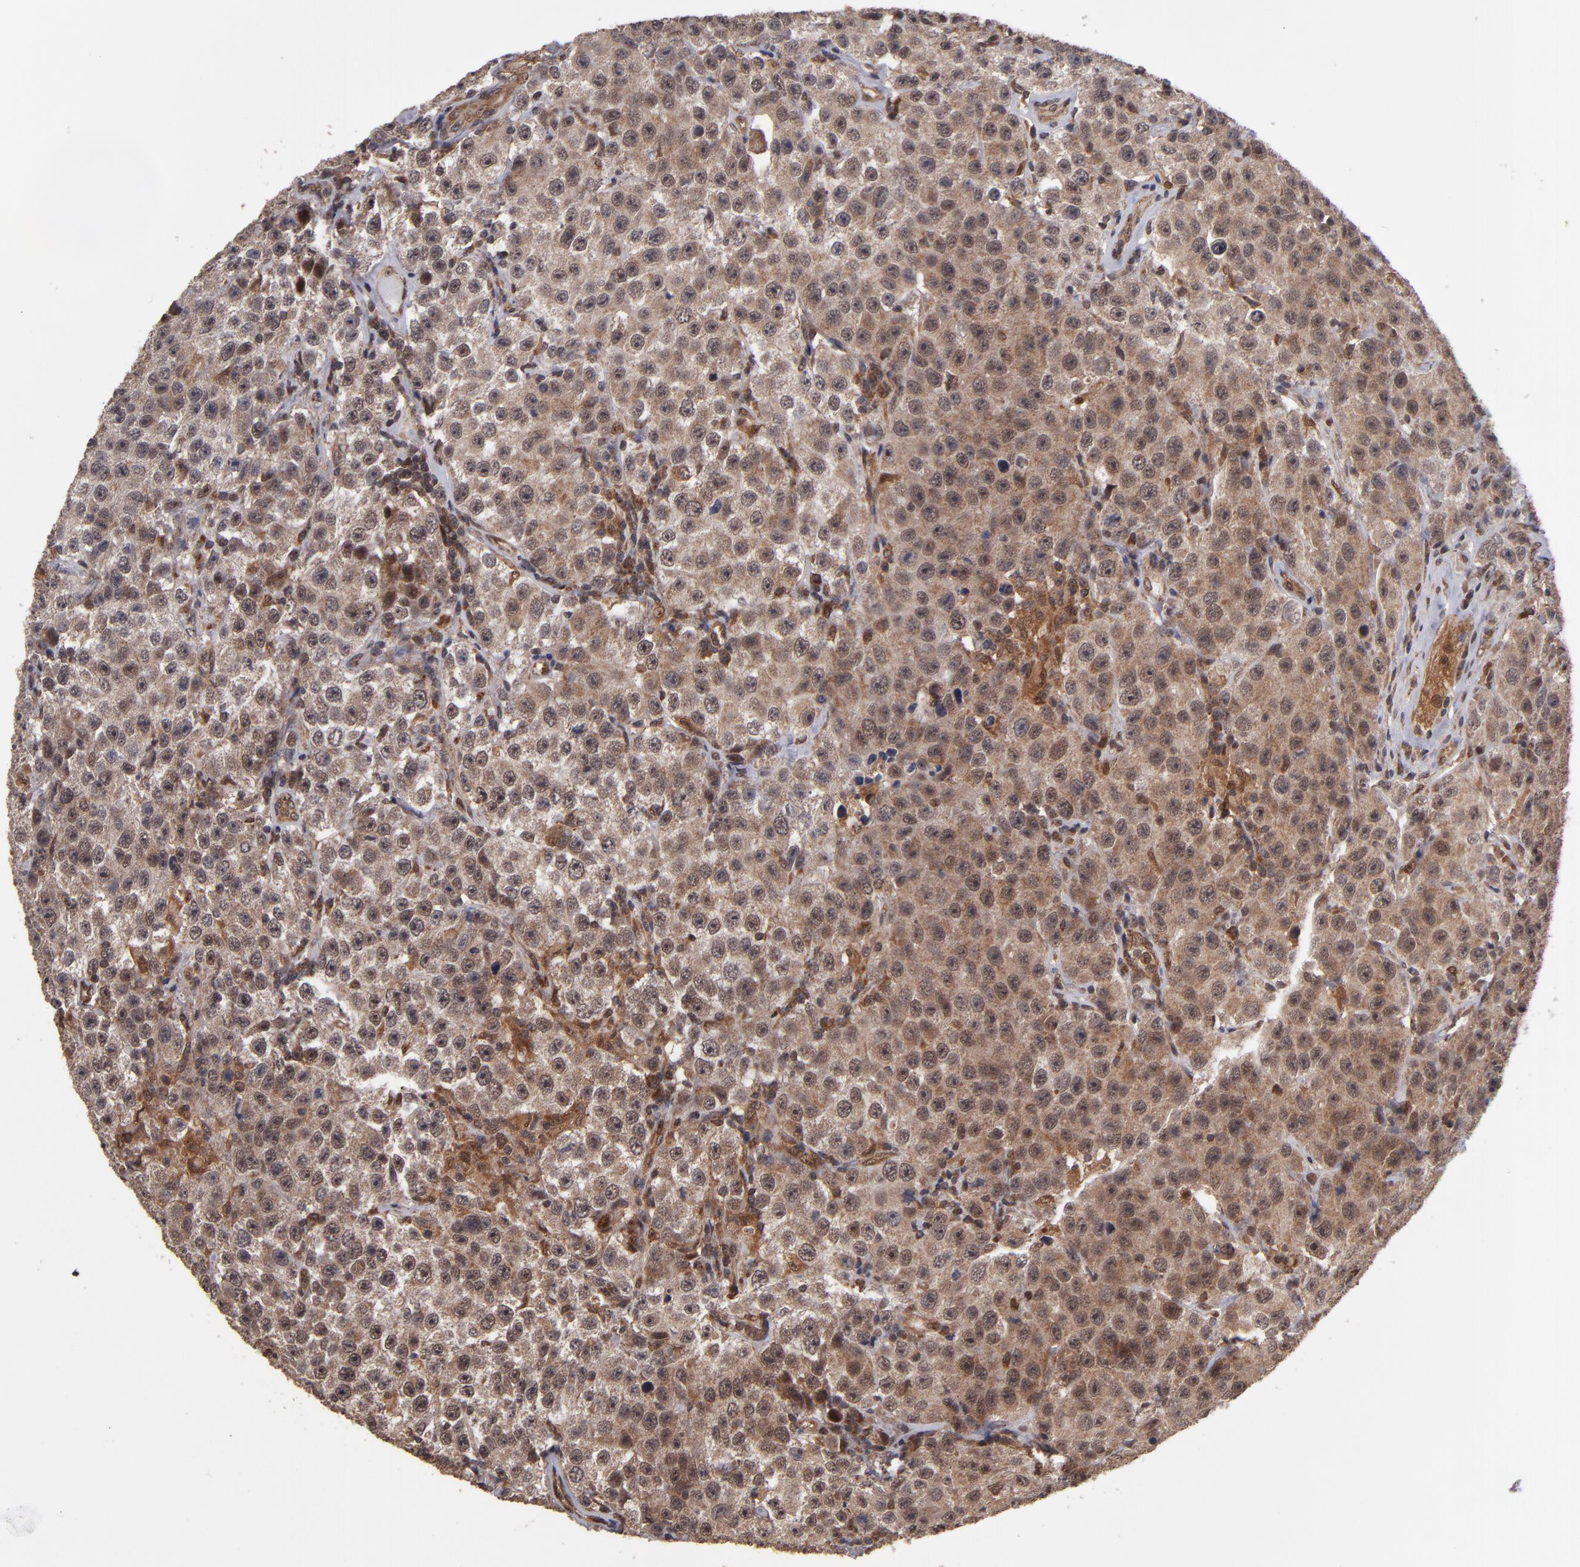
{"staining": {"intensity": "weak", "quantity": ">75%", "location": "cytoplasmic/membranous"}, "tissue": "testis cancer", "cell_type": "Tumor cells", "image_type": "cancer", "snomed": [{"axis": "morphology", "description": "Seminoma, NOS"}, {"axis": "topography", "description": "Testis"}], "caption": "IHC histopathology image of testis seminoma stained for a protein (brown), which reveals low levels of weak cytoplasmic/membranous positivity in about >75% of tumor cells.", "gene": "CUL5", "patient": {"sex": "male", "age": 52}}